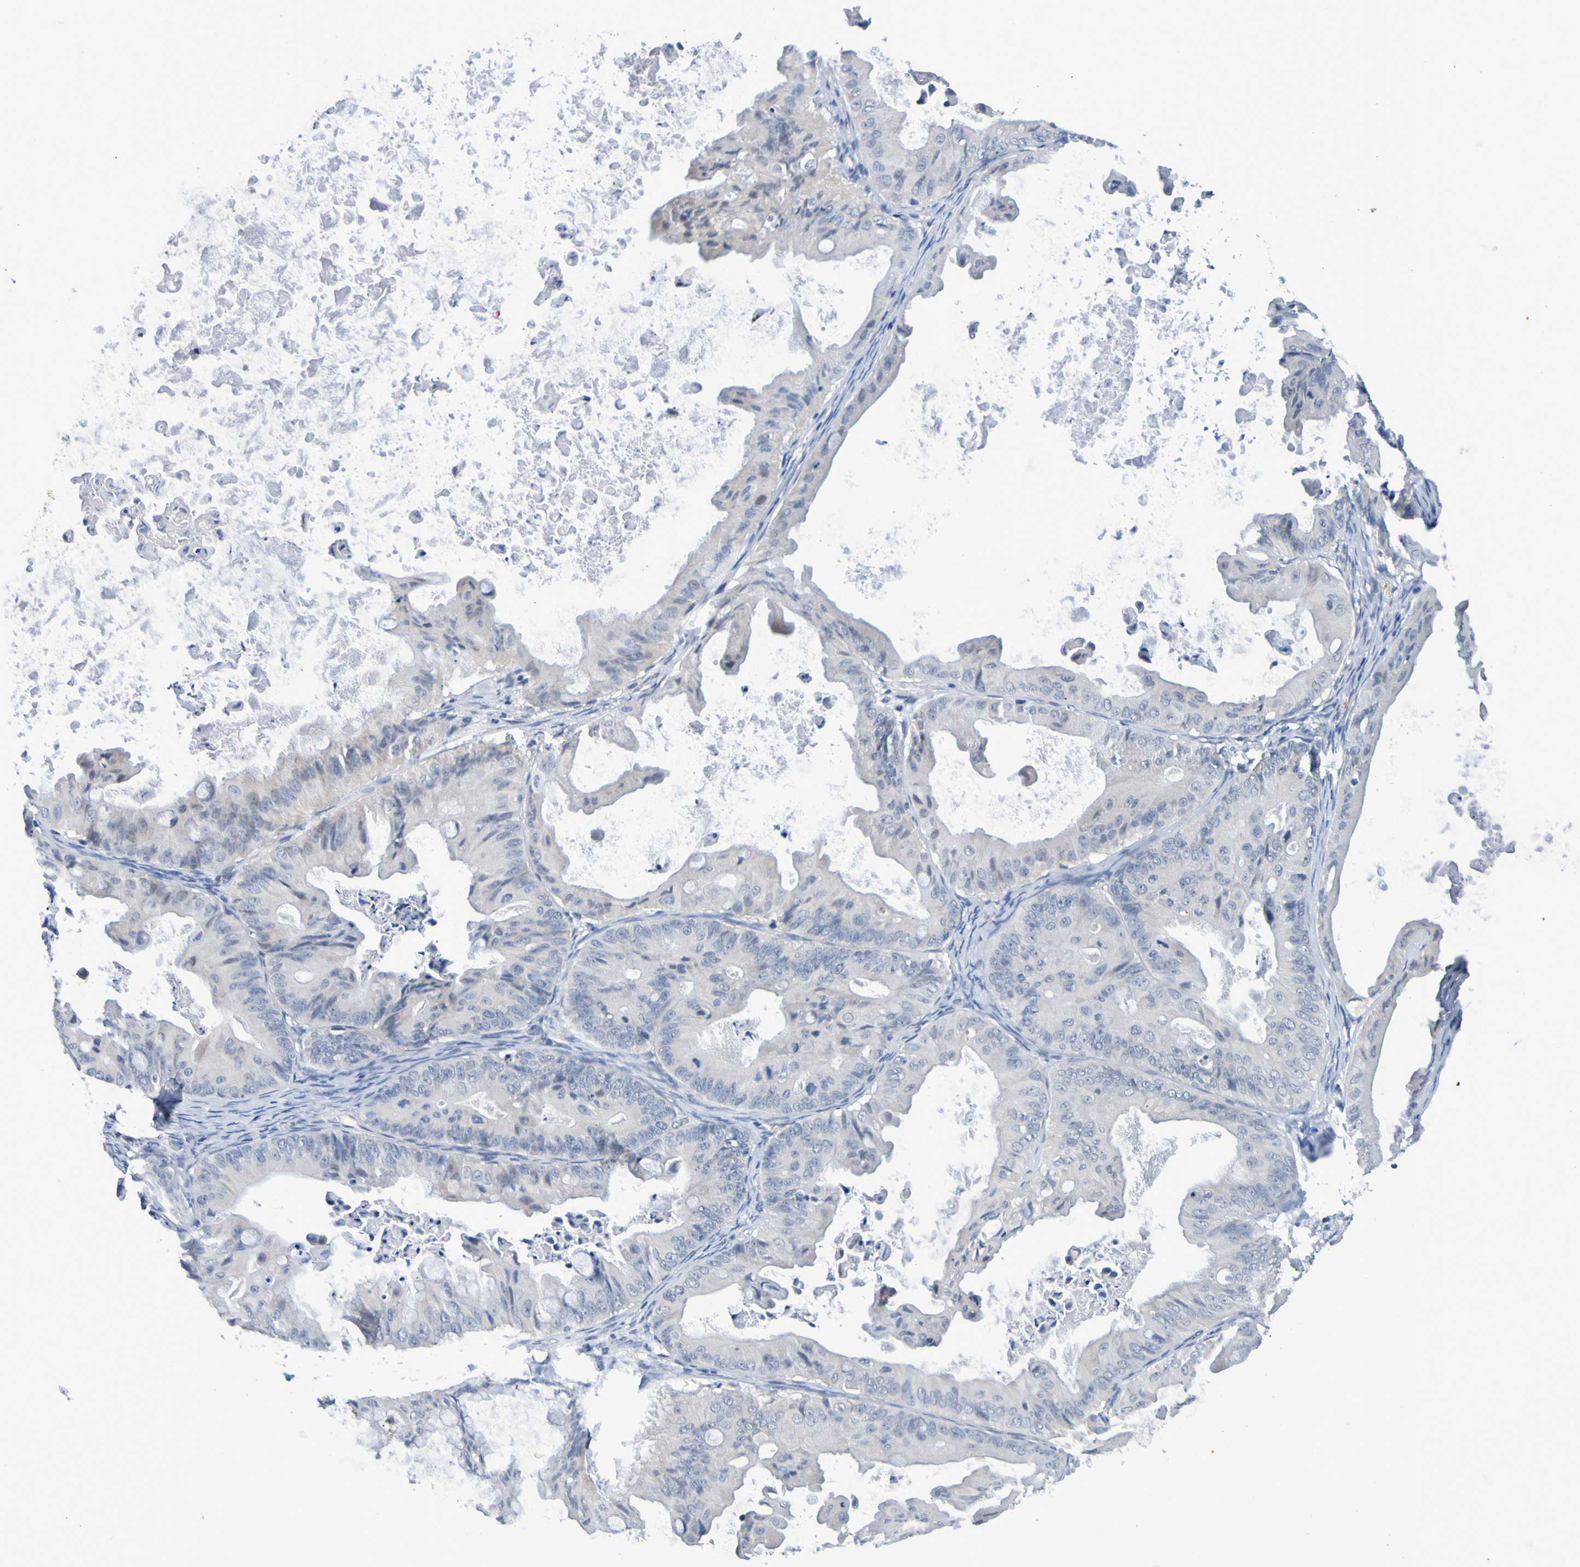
{"staining": {"intensity": "negative", "quantity": "none", "location": "none"}, "tissue": "ovarian cancer", "cell_type": "Tumor cells", "image_type": "cancer", "snomed": [{"axis": "morphology", "description": "Cystadenocarcinoma, mucinous, NOS"}, {"axis": "topography", "description": "Ovary"}], "caption": "This image is of mucinous cystadenocarcinoma (ovarian) stained with IHC to label a protein in brown with the nuclei are counter-stained blue. There is no staining in tumor cells.", "gene": "VMA21", "patient": {"sex": "female", "age": 37}}